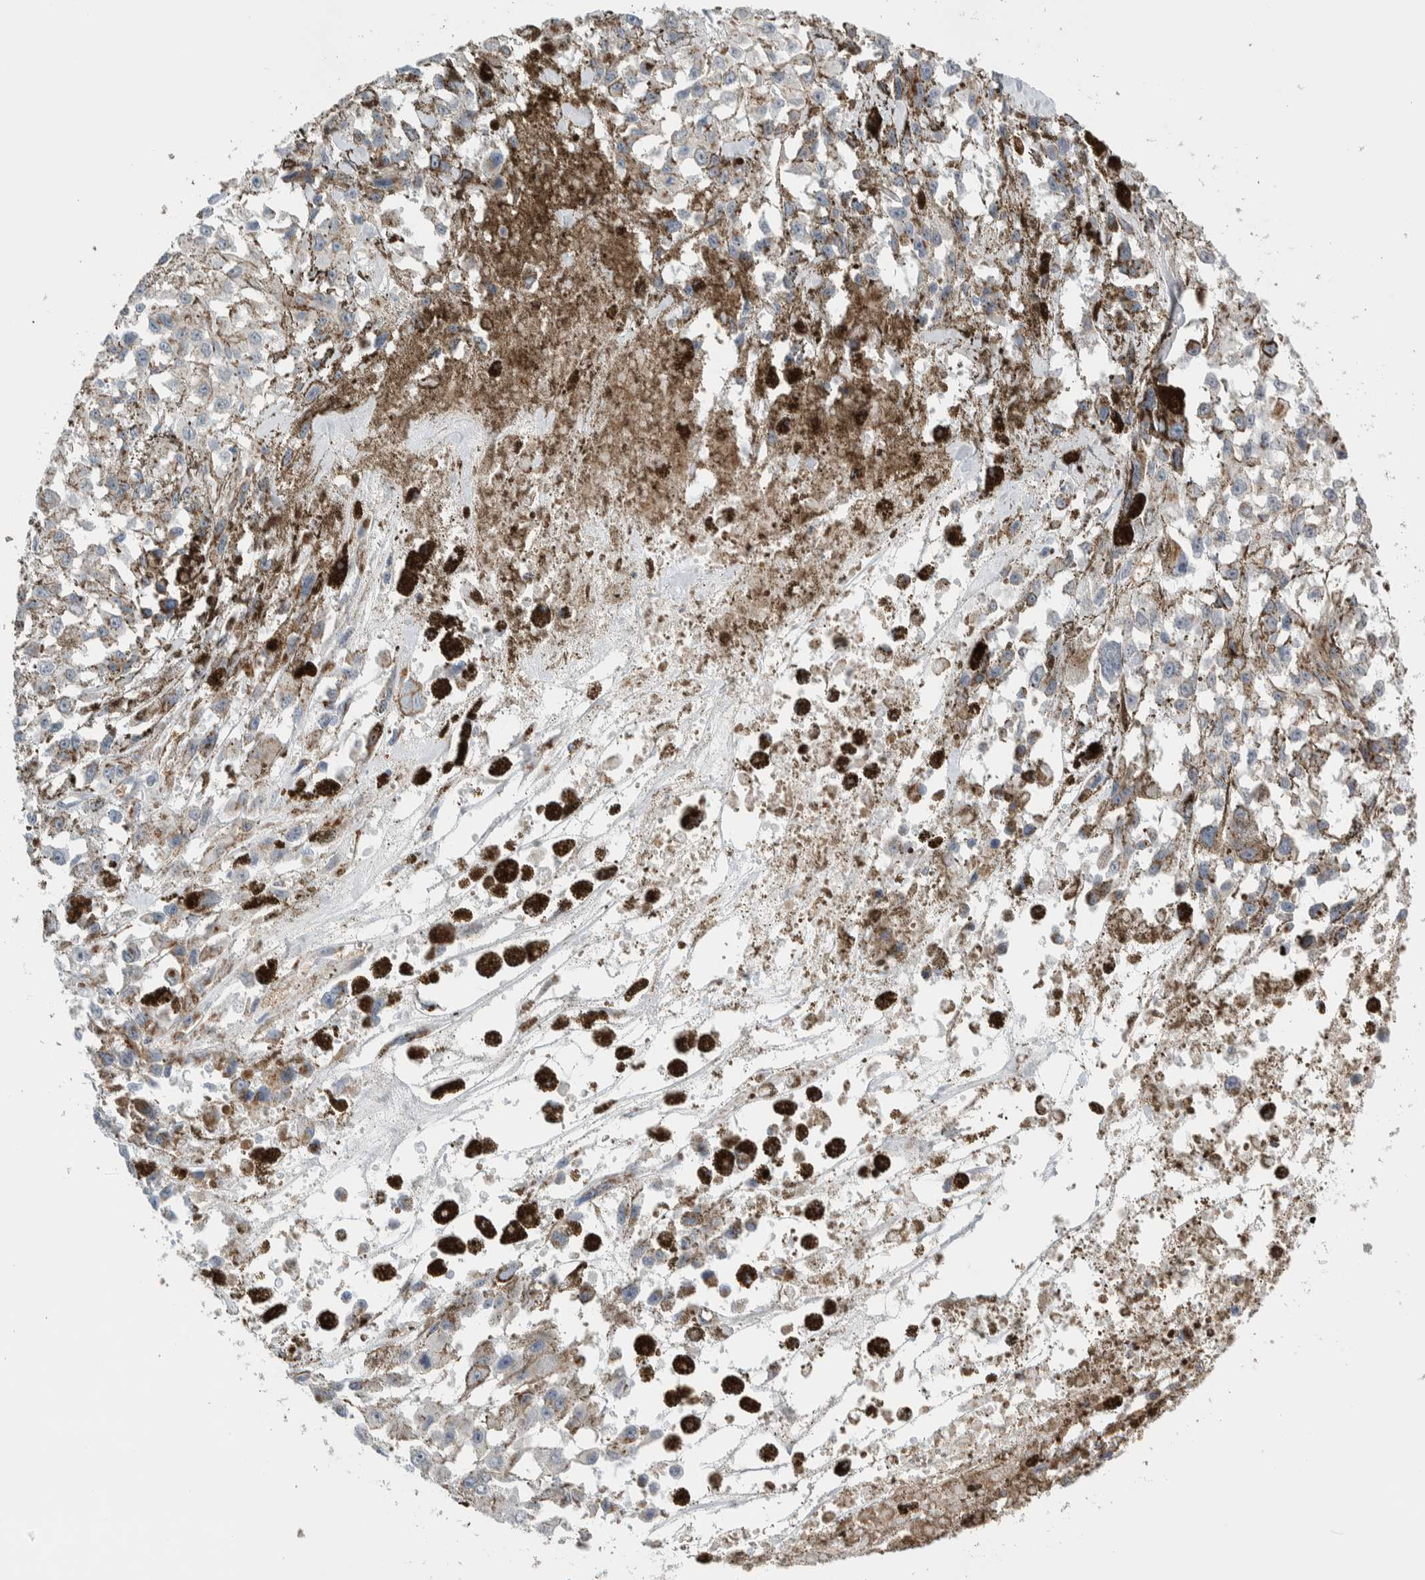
{"staining": {"intensity": "weak", "quantity": "25%-75%", "location": "cytoplasmic/membranous"}, "tissue": "melanoma", "cell_type": "Tumor cells", "image_type": "cancer", "snomed": [{"axis": "morphology", "description": "Malignant melanoma, Metastatic site"}, {"axis": "topography", "description": "Lymph node"}], "caption": "Malignant melanoma (metastatic site) was stained to show a protein in brown. There is low levels of weak cytoplasmic/membranous positivity in about 25%-75% of tumor cells.", "gene": "SLC38A10", "patient": {"sex": "male", "age": 59}}